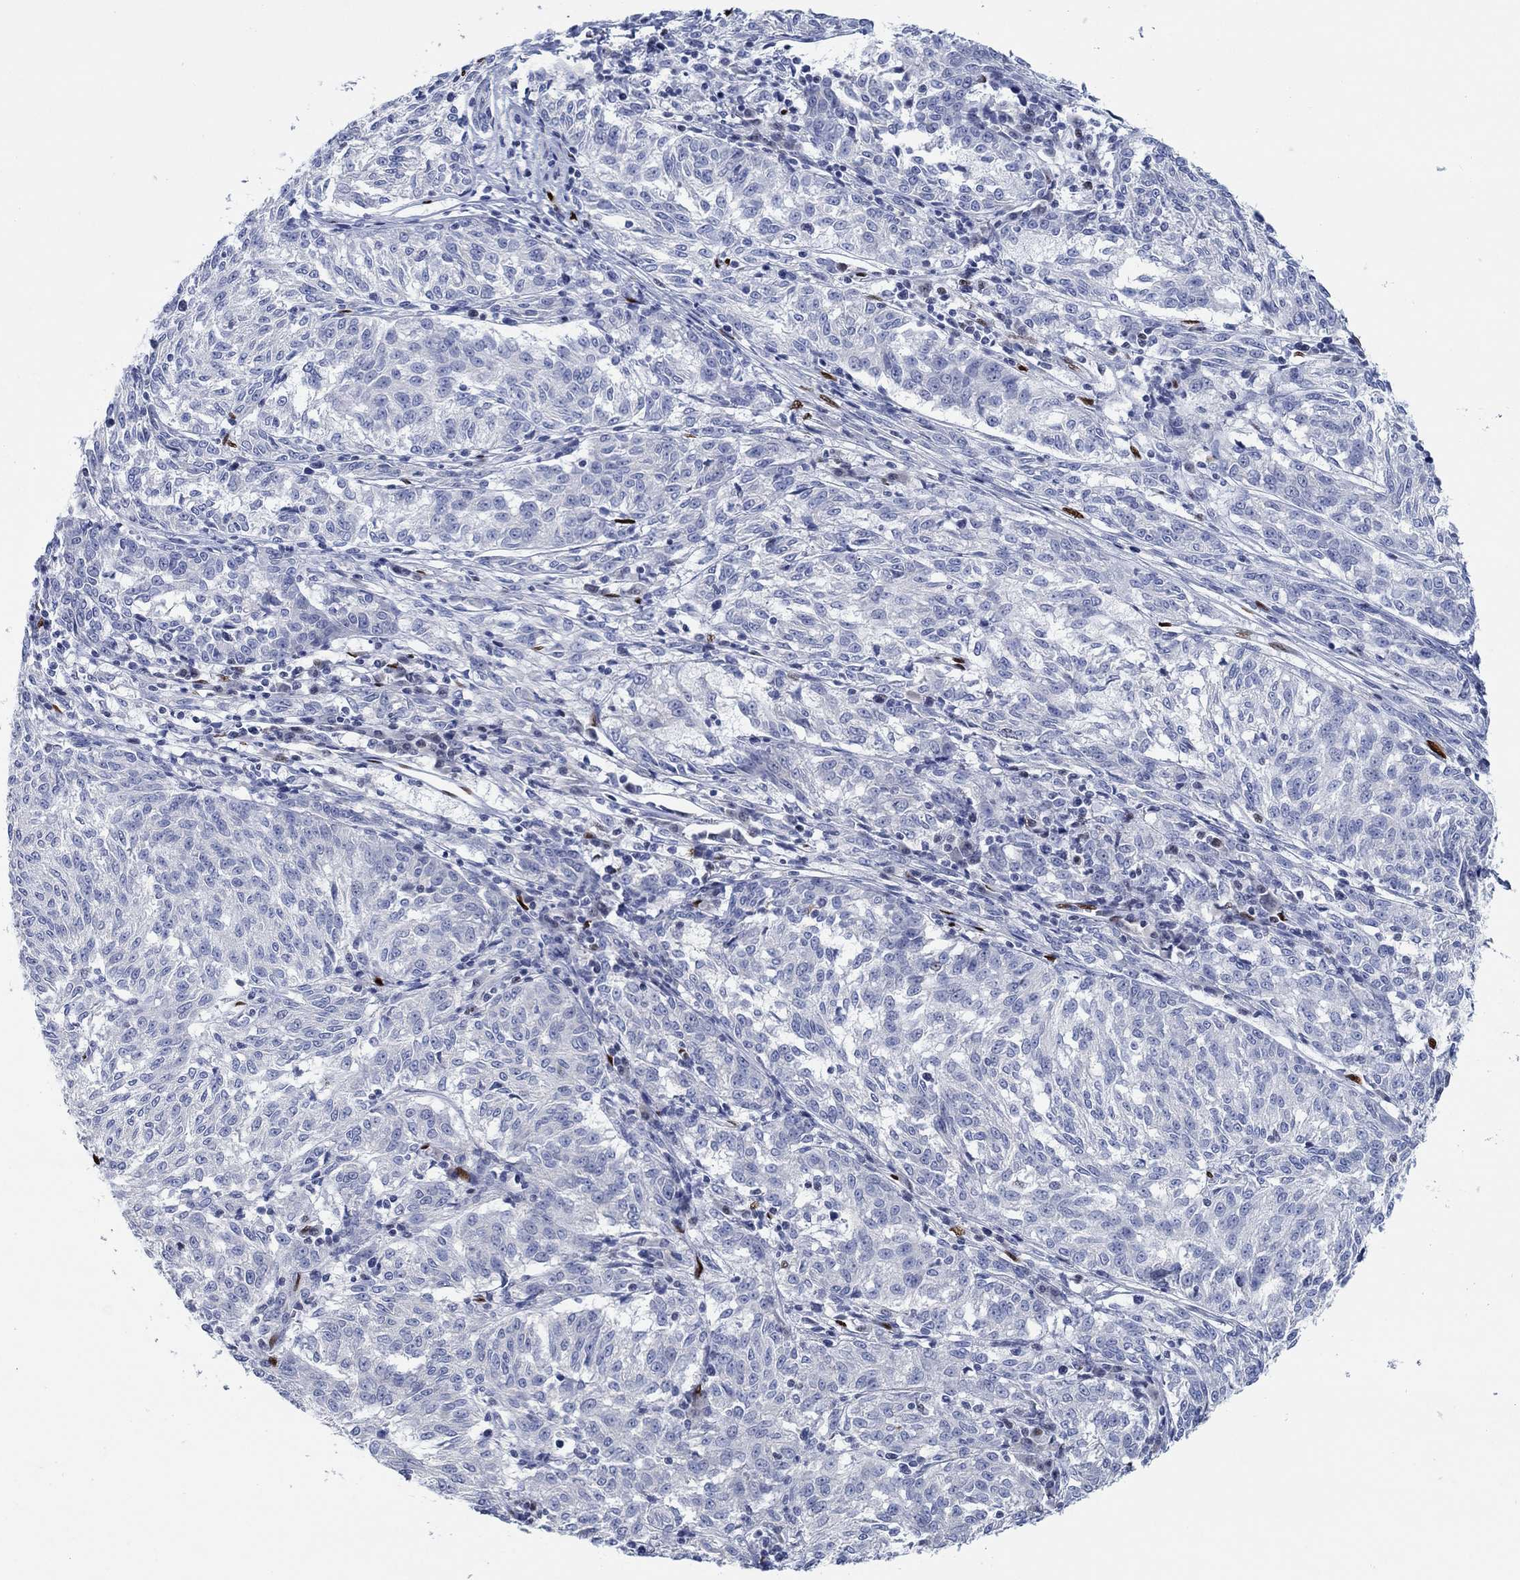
{"staining": {"intensity": "negative", "quantity": "none", "location": "none"}, "tissue": "melanoma", "cell_type": "Tumor cells", "image_type": "cancer", "snomed": [{"axis": "morphology", "description": "Malignant melanoma, NOS"}, {"axis": "topography", "description": "Skin"}], "caption": "Histopathology image shows no significant protein expression in tumor cells of malignant melanoma.", "gene": "ZEB1", "patient": {"sex": "female", "age": 72}}